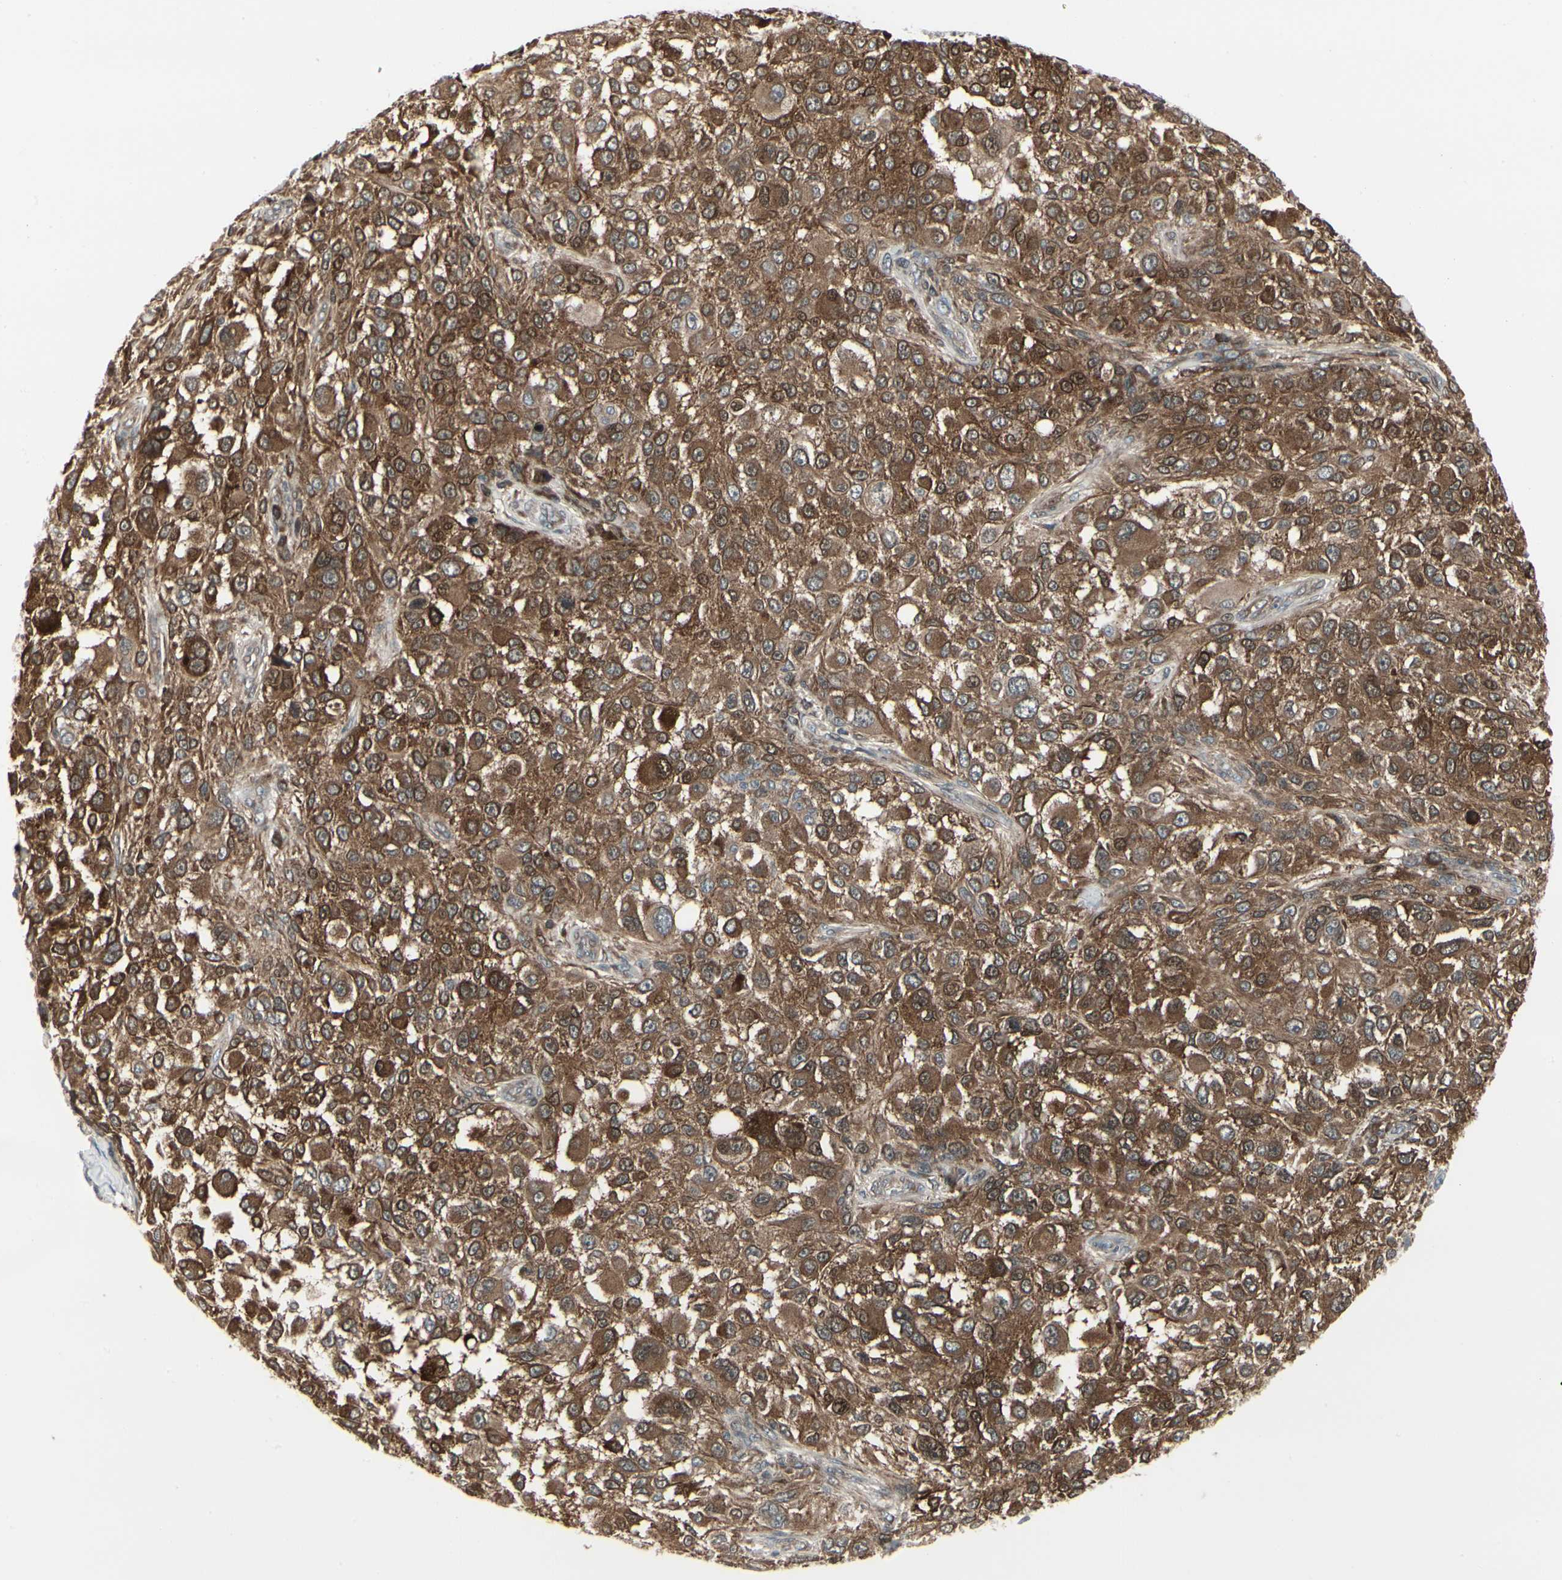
{"staining": {"intensity": "strong", "quantity": ">75%", "location": "cytoplasmic/membranous"}, "tissue": "melanoma", "cell_type": "Tumor cells", "image_type": "cancer", "snomed": [{"axis": "morphology", "description": "Necrosis, NOS"}, {"axis": "morphology", "description": "Malignant melanoma, NOS"}, {"axis": "topography", "description": "Skin"}], "caption": "There is high levels of strong cytoplasmic/membranous staining in tumor cells of malignant melanoma, as demonstrated by immunohistochemical staining (brown color).", "gene": "IGFBP6", "patient": {"sex": "female", "age": 87}}